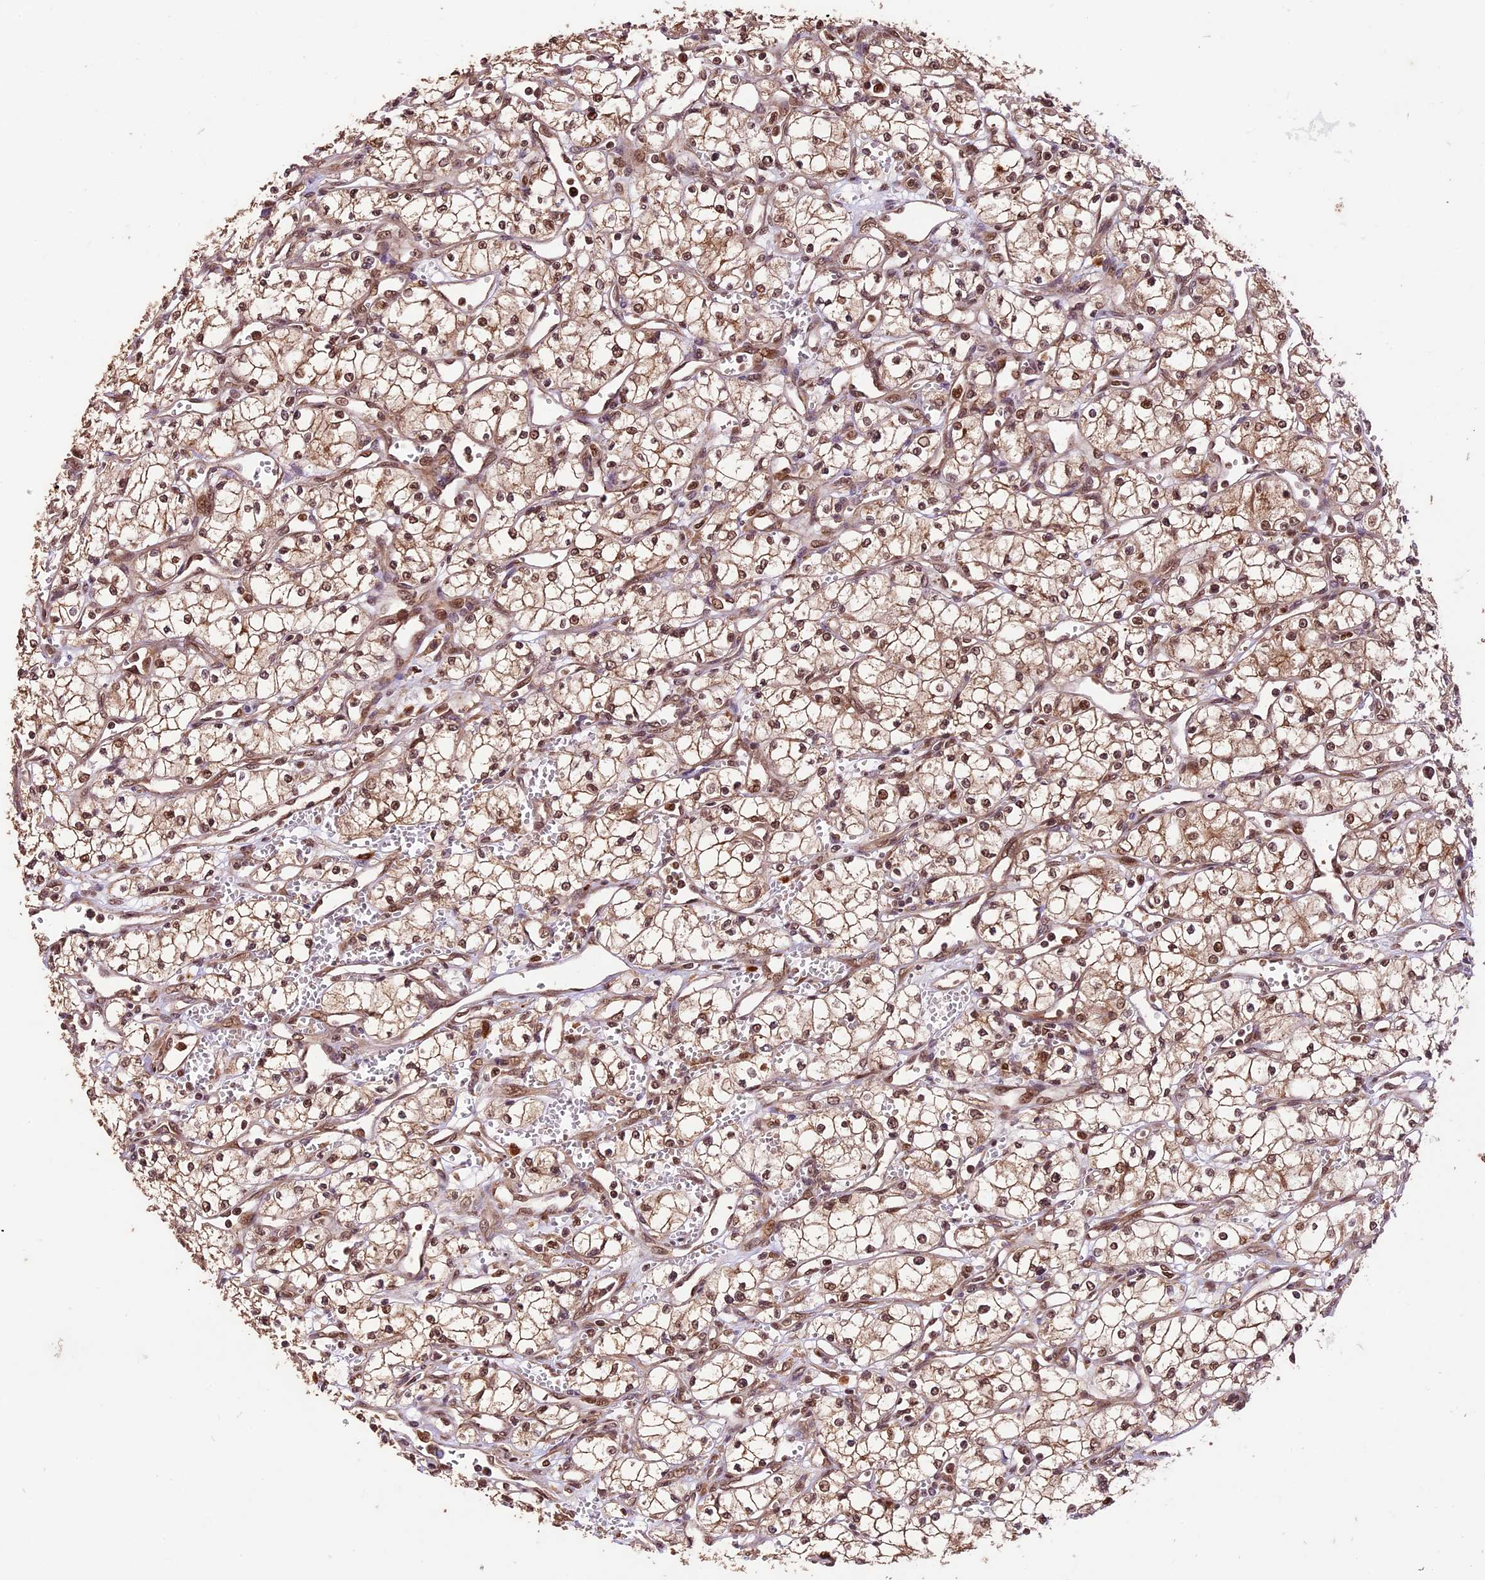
{"staining": {"intensity": "moderate", "quantity": ">75%", "location": "cytoplasmic/membranous,nuclear"}, "tissue": "renal cancer", "cell_type": "Tumor cells", "image_type": "cancer", "snomed": [{"axis": "morphology", "description": "Adenocarcinoma, NOS"}, {"axis": "topography", "description": "Kidney"}], "caption": "Immunohistochemistry (IHC) histopathology image of renal cancer (adenocarcinoma) stained for a protein (brown), which reveals medium levels of moderate cytoplasmic/membranous and nuclear expression in approximately >75% of tumor cells.", "gene": "CDKN2AIP", "patient": {"sex": "male", "age": 59}}